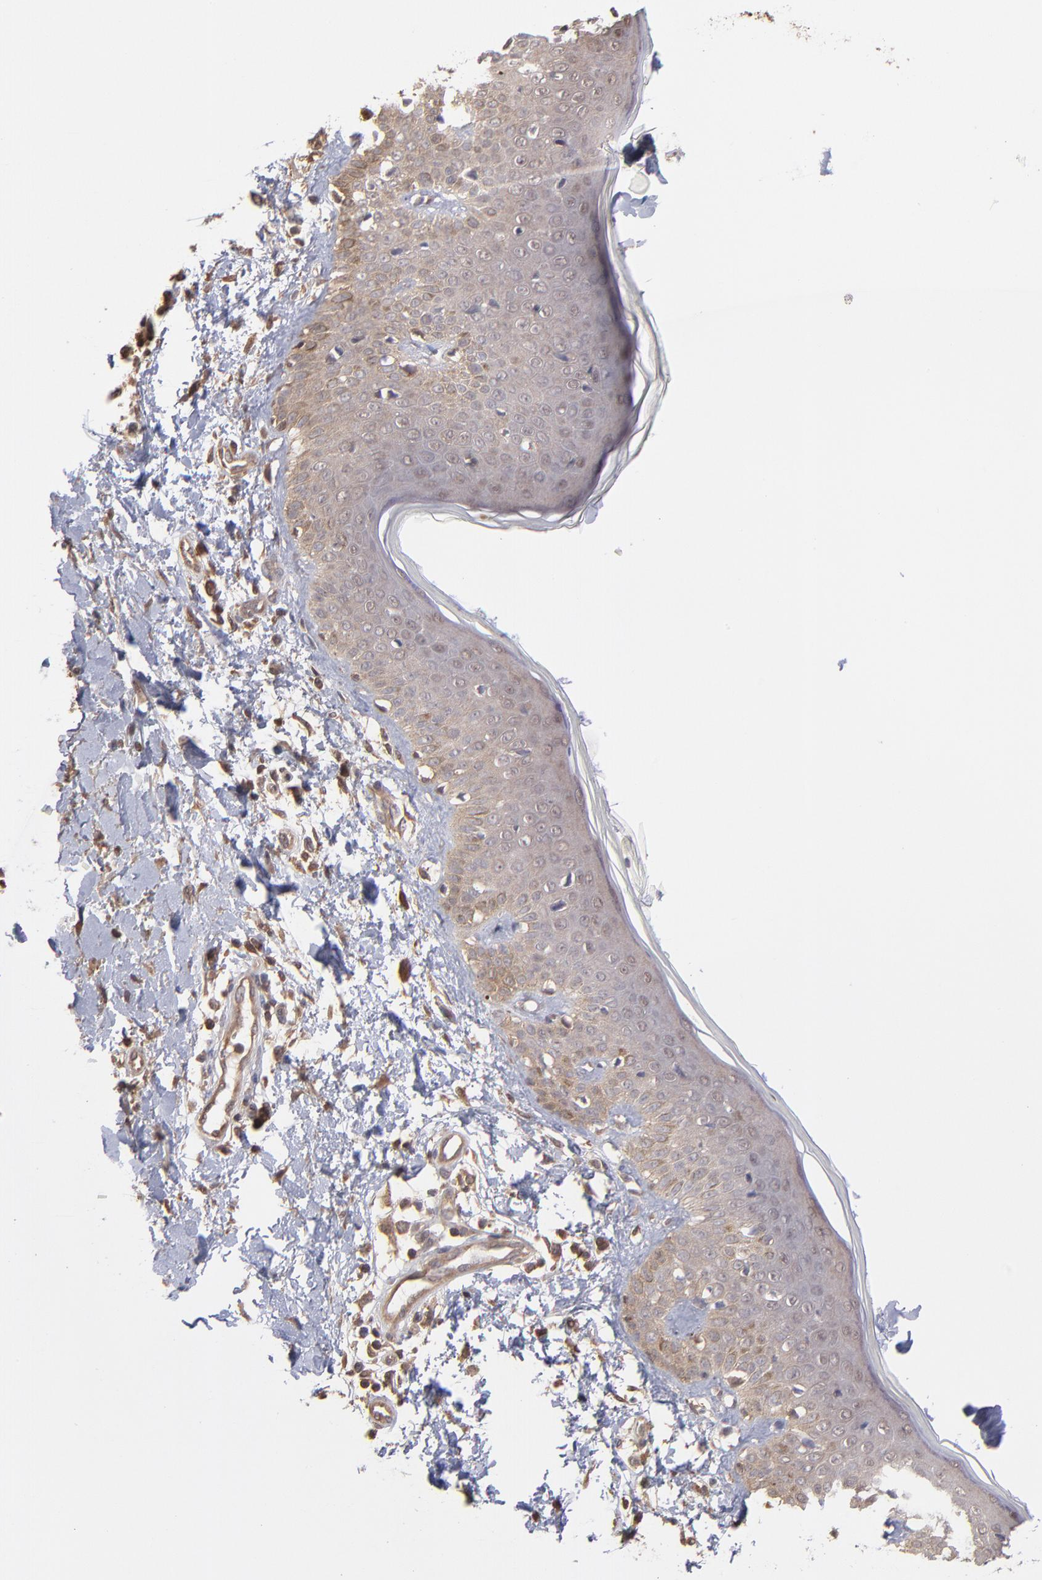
{"staining": {"intensity": "moderate", "quantity": "25%-75%", "location": "cytoplasmic/membranous"}, "tissue": "skin cancer", "cell_type": "Tumor cells", "image_type": "cancer", "snomed": [{"axis": "morphology", "description": "Squamous cell carcinoma, NOS"}, {"axis": "topography", "description": "Skin"}], "caption": "Human skin cancer (squamous cell carcinoma) stained with a brown dye reveals moderate cytoplasmic/membranous positive staining in about 25%-75% of tumor cells.", "gene": "MAP2K2", "patient": {"sex": "female", "age": 59}}